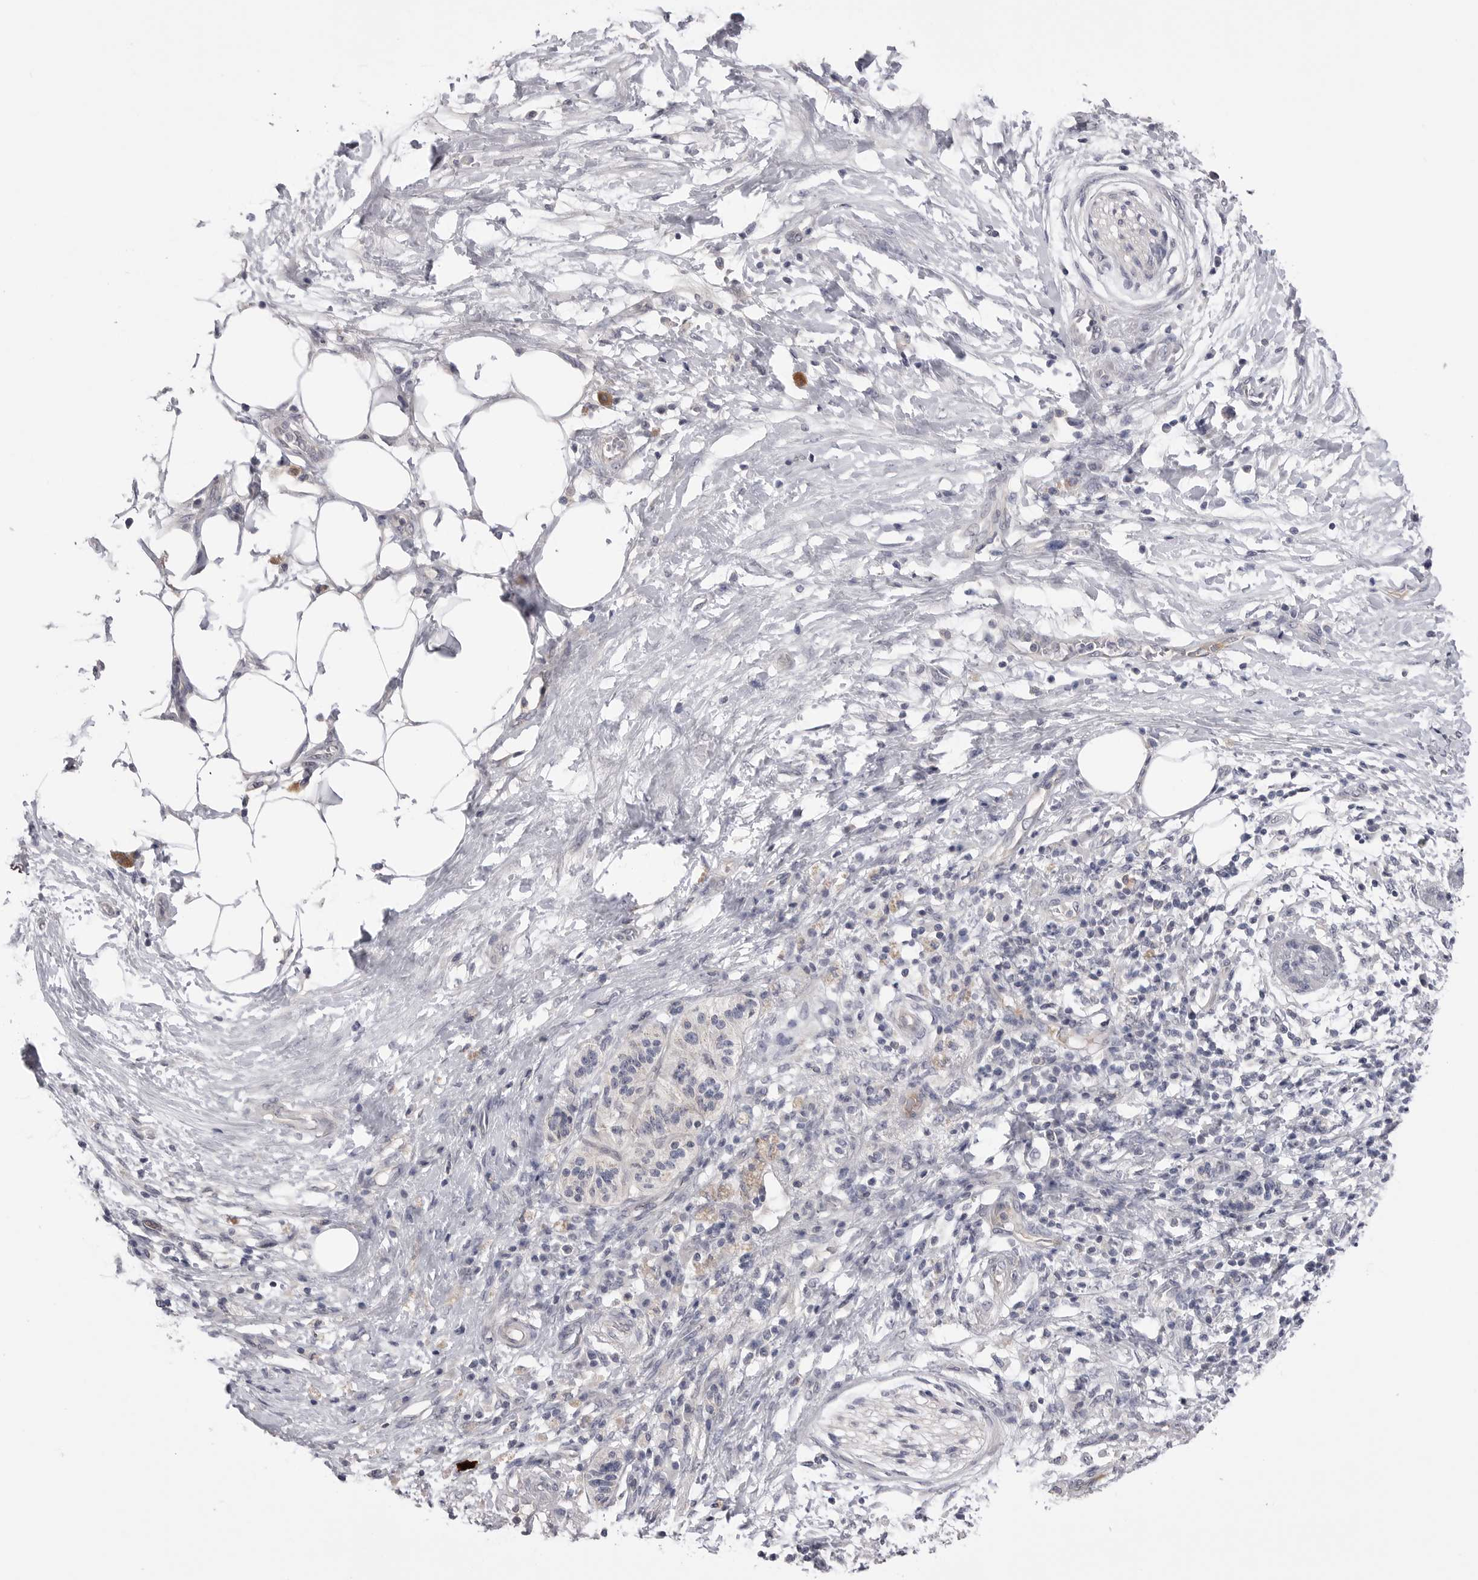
{"staining": {"intensity": "negative", "quantity": "none", "location": "none"}, "tissue": "pancreatic cancer", "cell_type": "Tumor cells", "image_type": "cancer", "snomed": [{"axis": "morphology", "description": "Adenocarcinoma, NOS"}, {"axis": "topography", "description": "Pancreas"}], "caption": "Immunohistochemistry (IHC) of human pancreatic cancer (adenocarcinoma) exhibits no expression in tumor cells. (Immunohistochemistry, brightfield microscopy, high magnification).", "gene": "DLGAP3", "patient": {"sex": "female", "age": 78}}